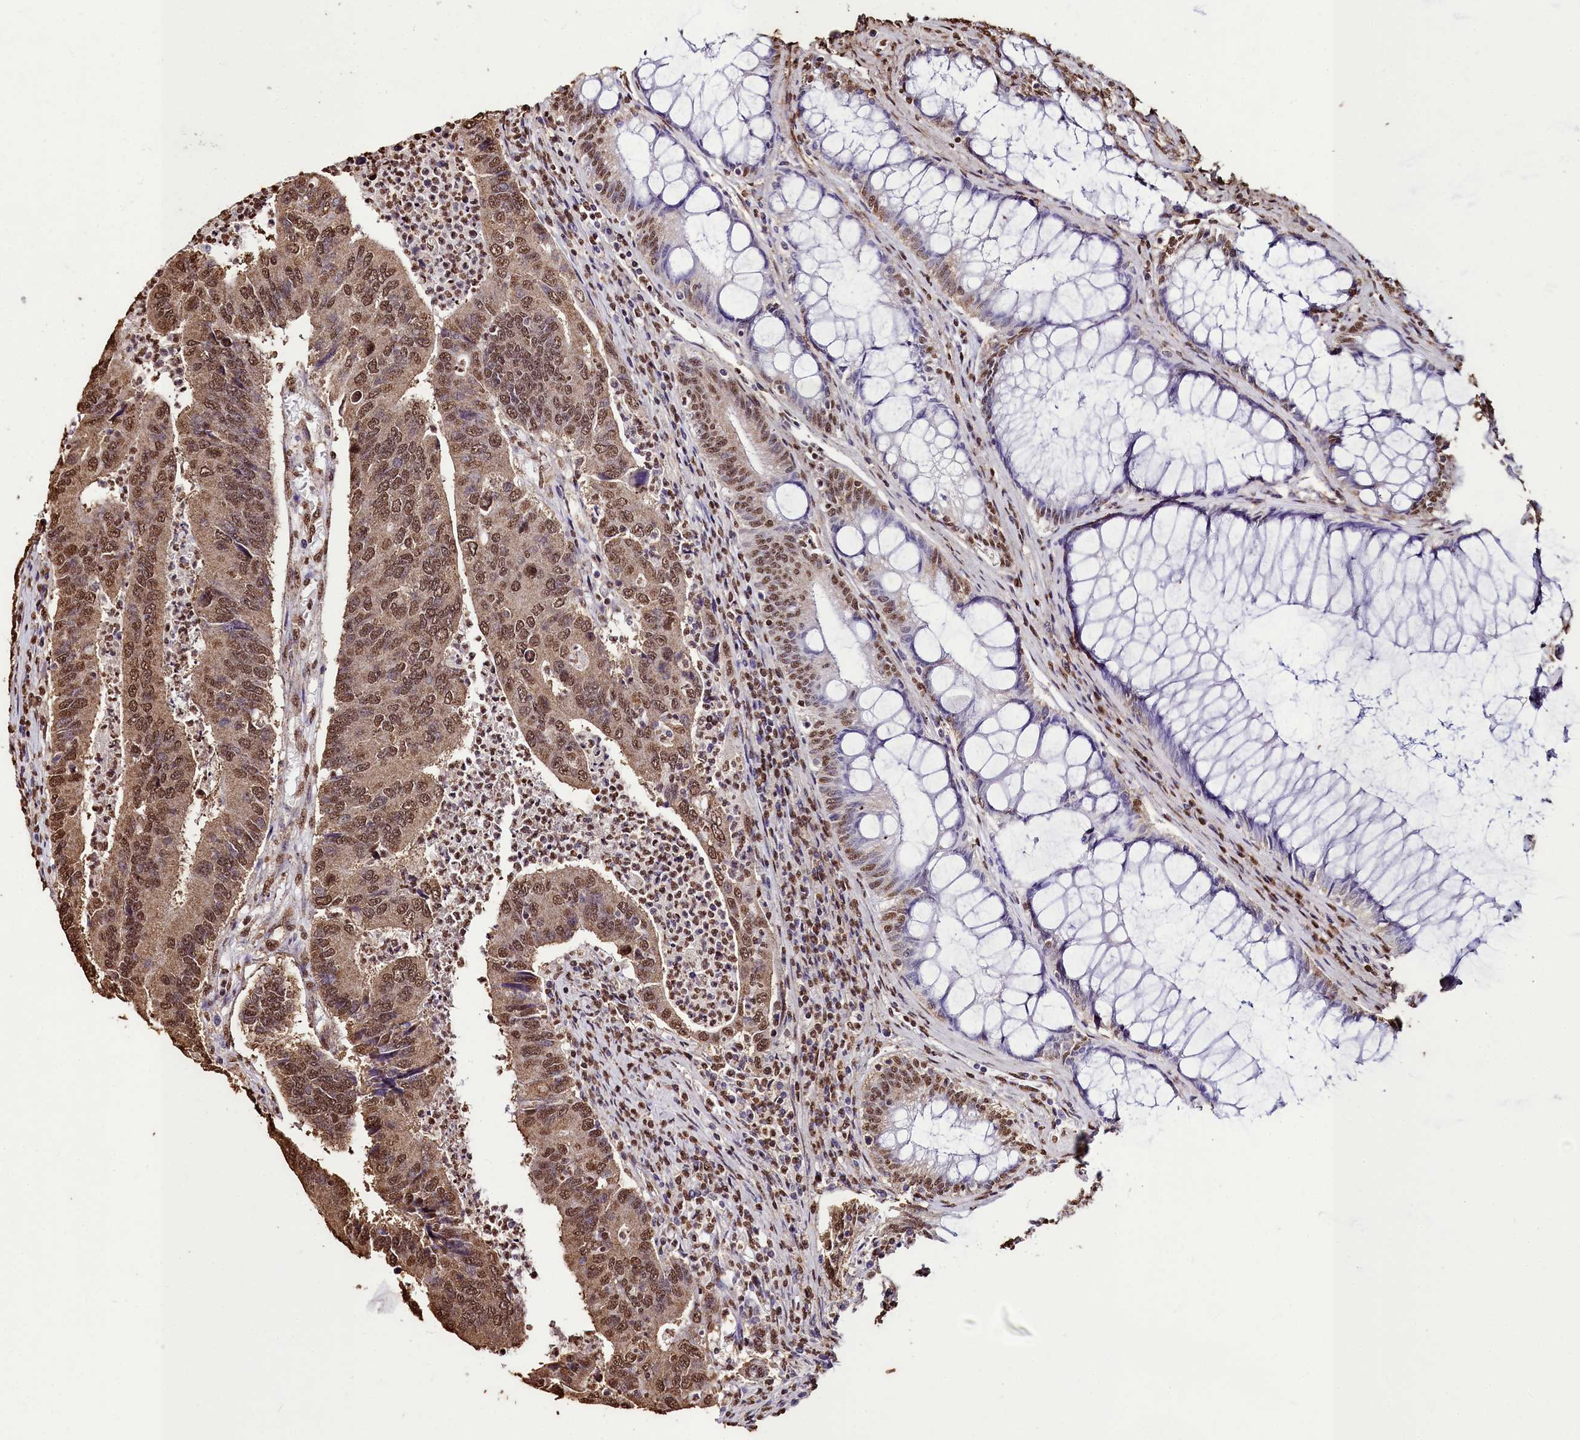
{"staining": {"intensity": "strong", "quantity": ">75%", "location": "nuclear"}, "tissue": "colorectal cancer", "cell_type": "Tumor cells", "image_type": "cancer", "snomed": [{"axis": "morphology", "description": "Adenocarcinoma, NOS"}, {"axis": "topography", "description": "Colon"}], "caption": "Tumor cells display strong nuclear expression in approximately >75% of cells in colorectal cancer.", "gene": "TRIP6", "patient": {"sex": "female", "age": 67}}